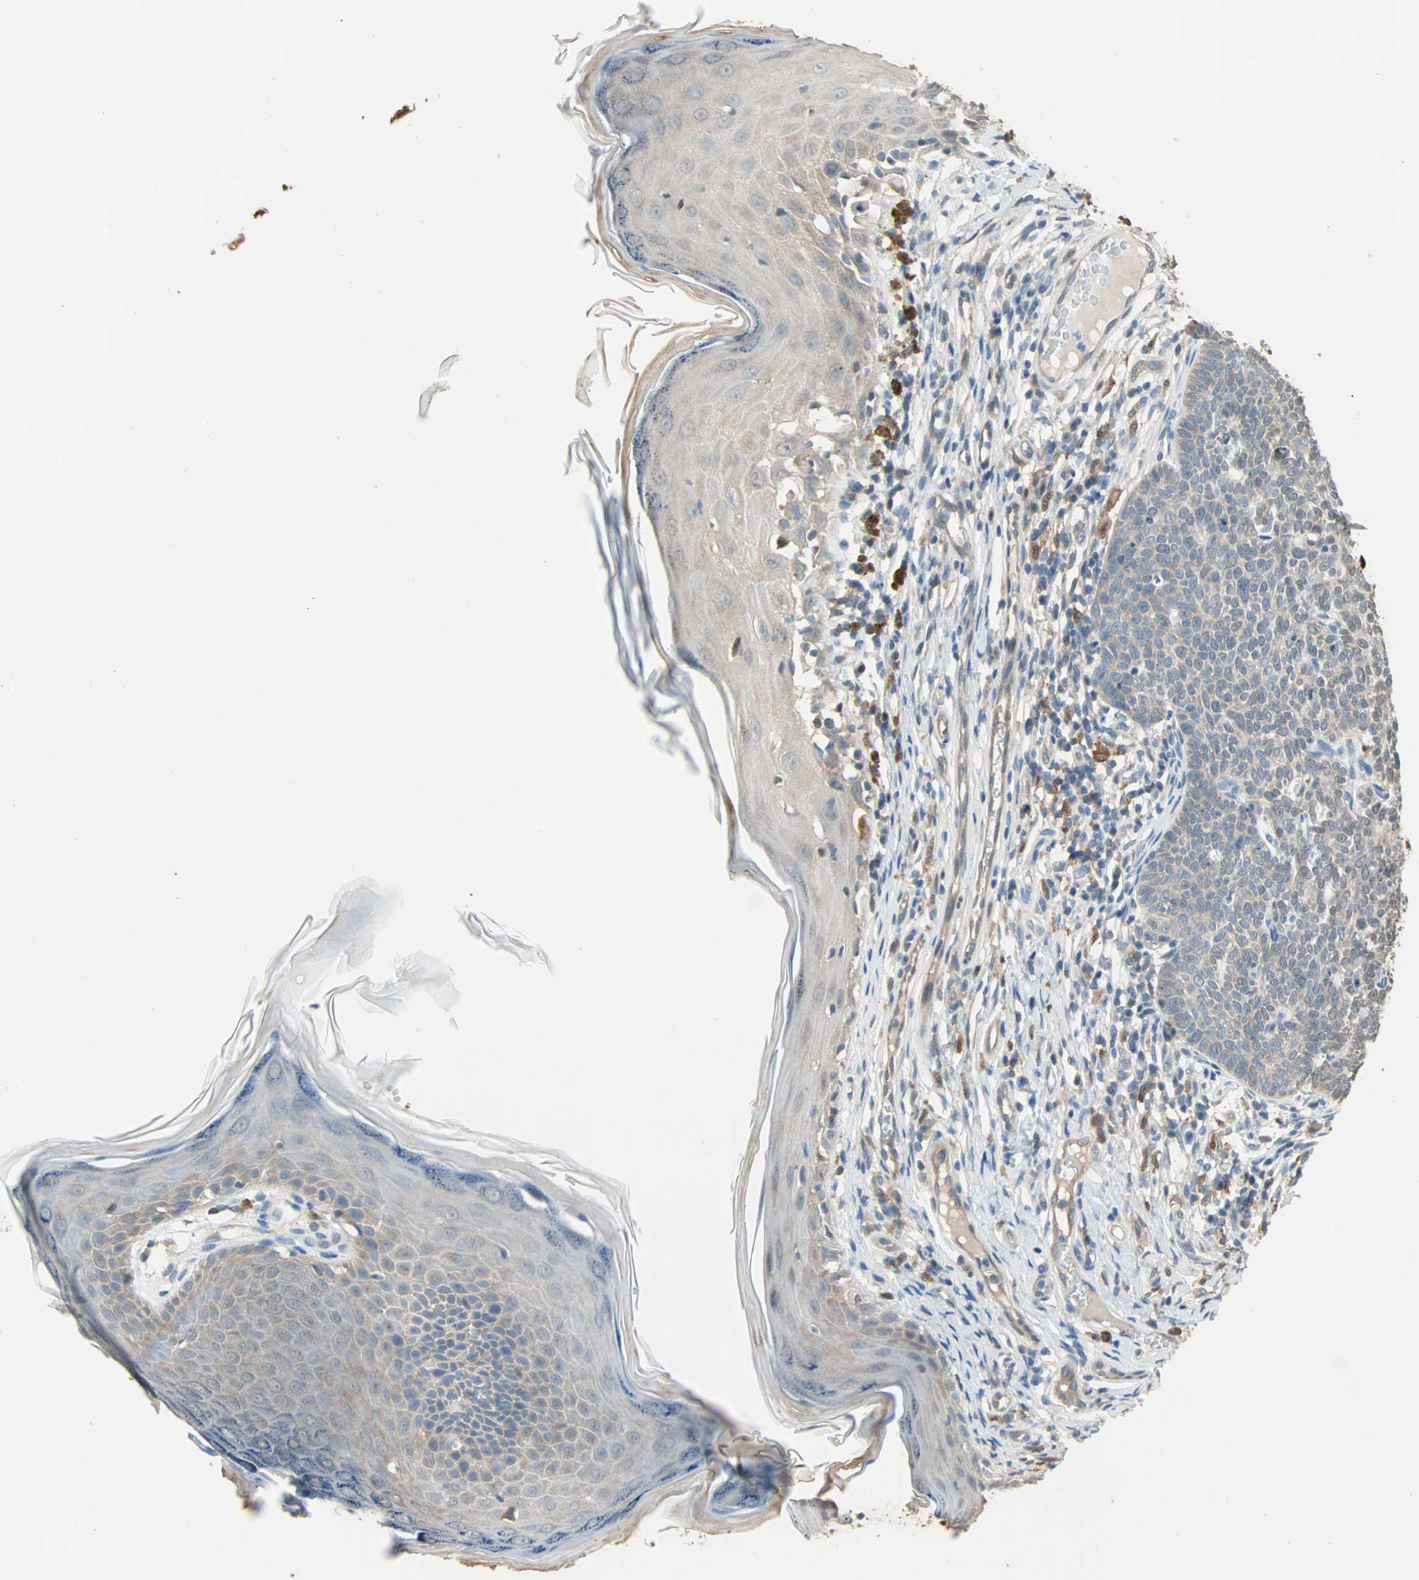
{"staining": {"intensity": "weak", "quantity": "25%-75%", "location": "cytoplasmic/membranous"}, "tissue": "skin cancer", "cell_type": "Tumor cells", "image_type": "cancer", "snomed": [{"axis": "morphology", "description": "Normal tissue, NOS"}, {"axis": "morphology", "description": "Basal cell carcinoma"}, {"axis": "topography", "description": "Skin"}], "caption": "Tumor cells demonstrate weak cytoplasmic/membranous staining in about 25%-75% of cells in skin basal cell carcinoma.", "gene": "PRDX1", "patient": {"sex": "male", "age": 87}}